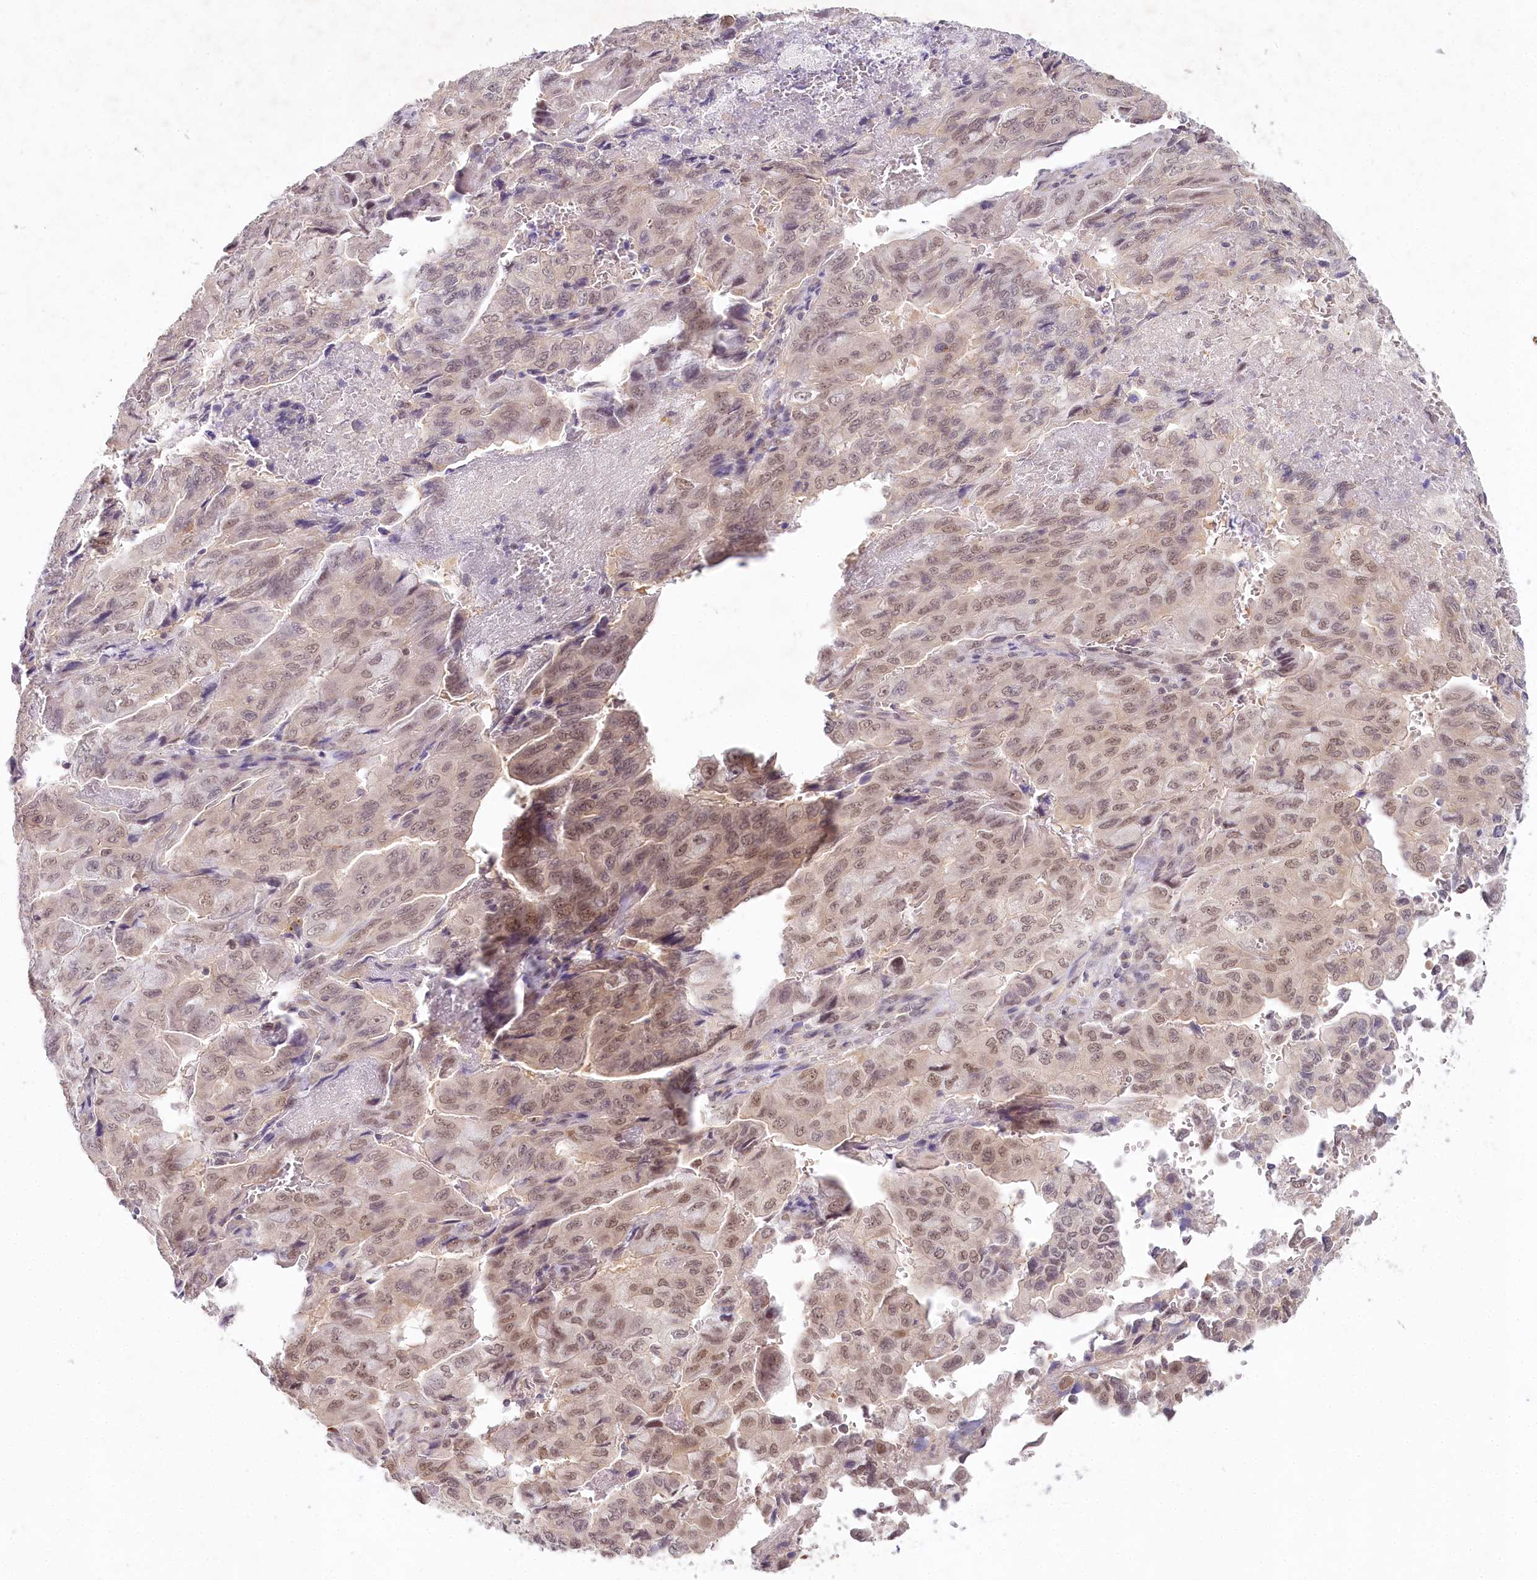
{"staining": {"intensity": "weak", "quantity": ">75%", "location": "nuclear"}, "tissue": "pancreatic cancer", "cell_type": "Tumor cells", "image_type": "cancer", "snomed": [{"axis": "morphology", "description": "Adenocarcinoma, NOS"}, {"axis": "topography", "description": "Pancreas"}], "caption": "High-power microscopy captured an IHC photomicrograph of pancreatic cancer, revealing weak nuclear expression in approximately >75% of tumor cells. The protein of interest is stained brown, and the nuclei are stained in blue (DAB (3,3'-diaminobenzidine) IHC with brightfield microscopy, high magnification).", "gene": "AMTN", "patient": {"sex": "male", "age": 51}}